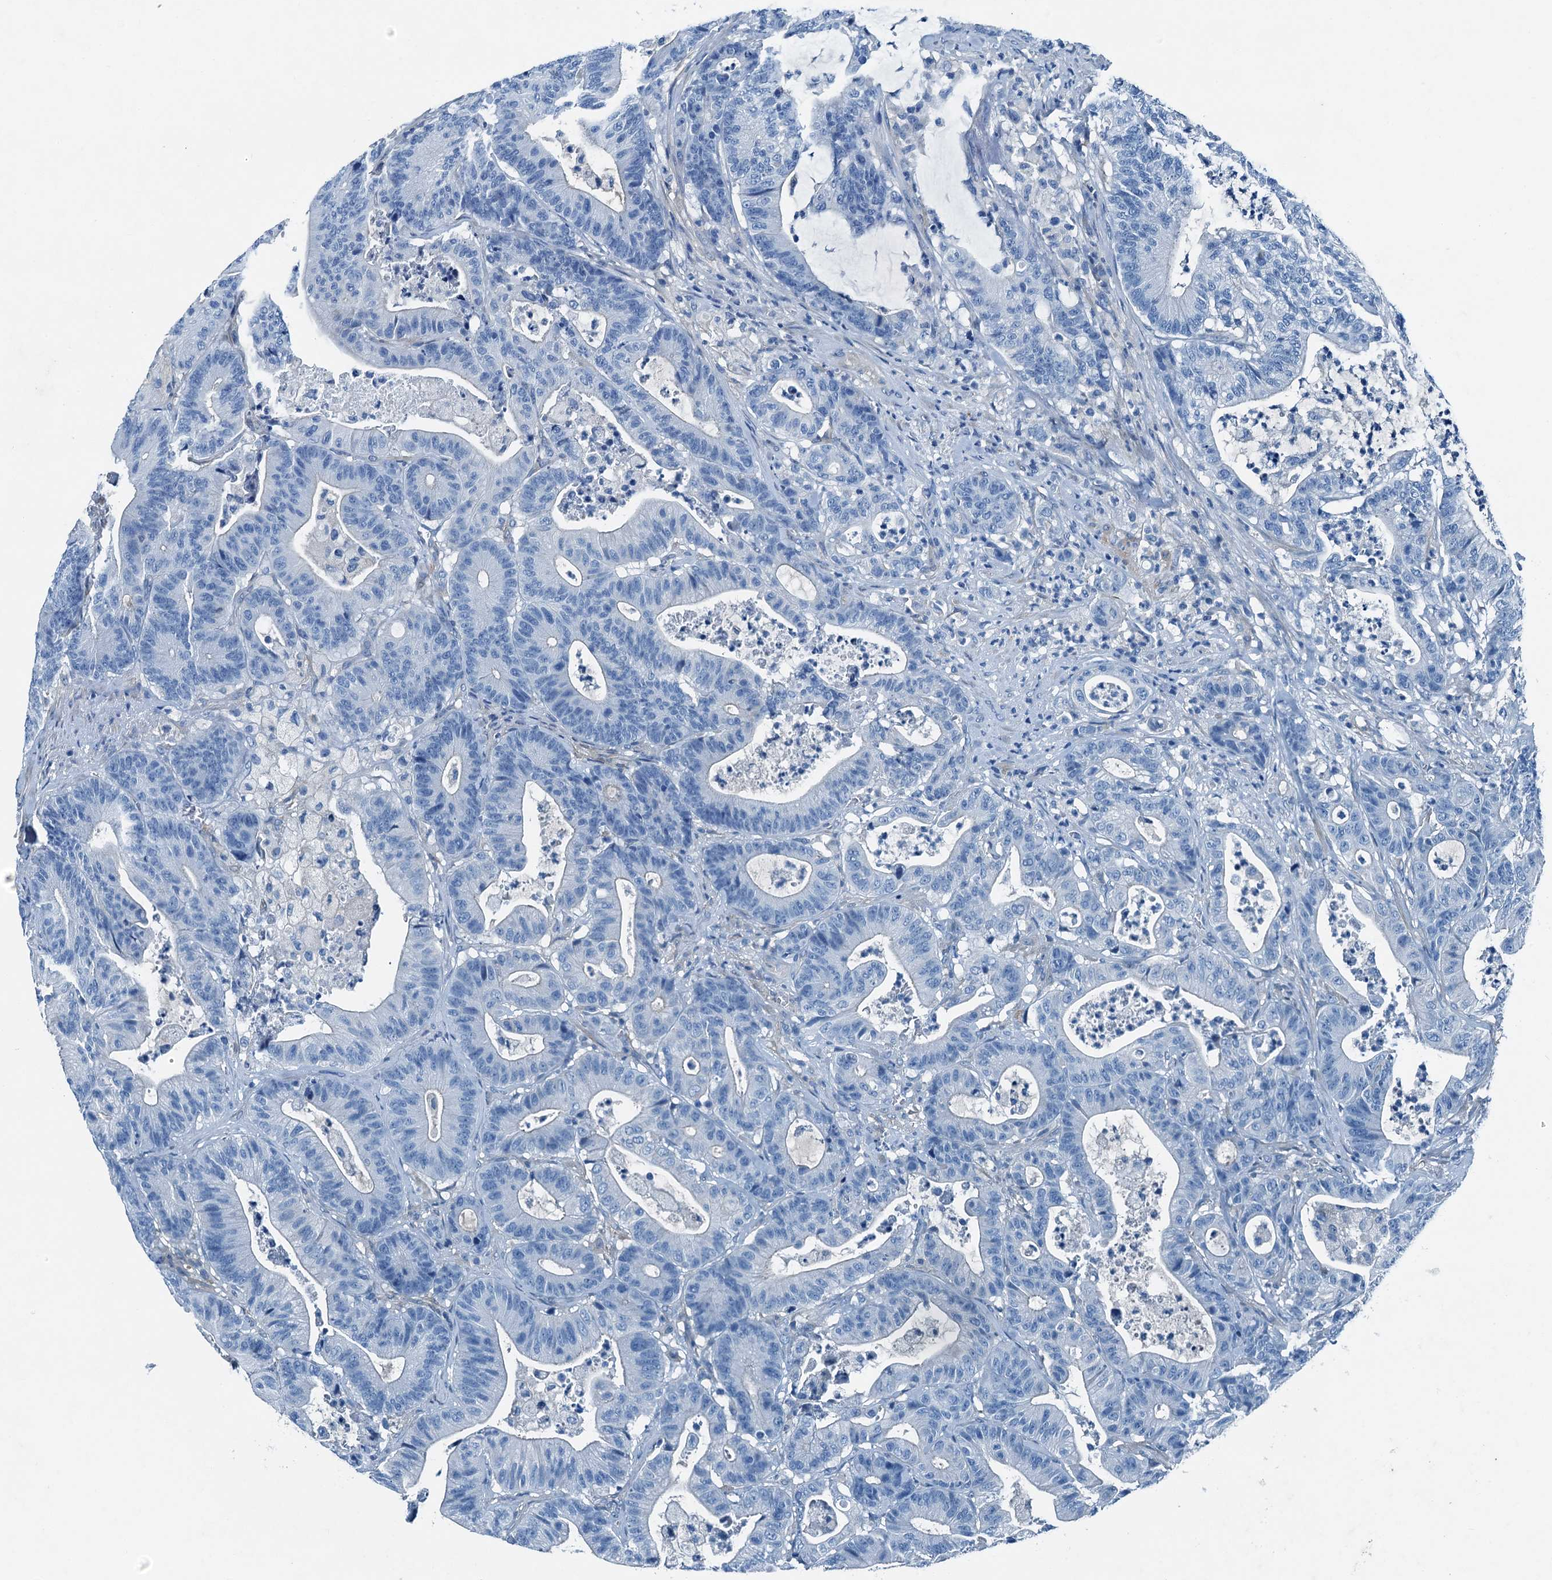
{"staining": {"intensity": "negative", "quantity": "none", "location": "none"}, "tissue": "colorectal cancer", "cell_type": "Tumor cells", "image_type": "cancer", "snomed": [{"axis": "morphology", "description": "Adenocarcinoma, NOS"}, {"axis": "topography", "description": "Colon"}], "caption": "Immunohistochemistry (IHC) image of human colorectal cancer stained for a protein (brown), which exhibits no expression in tumor cells.", "gene": "RAB3IL1", "patient": {"sex": "female", "age": 84}}